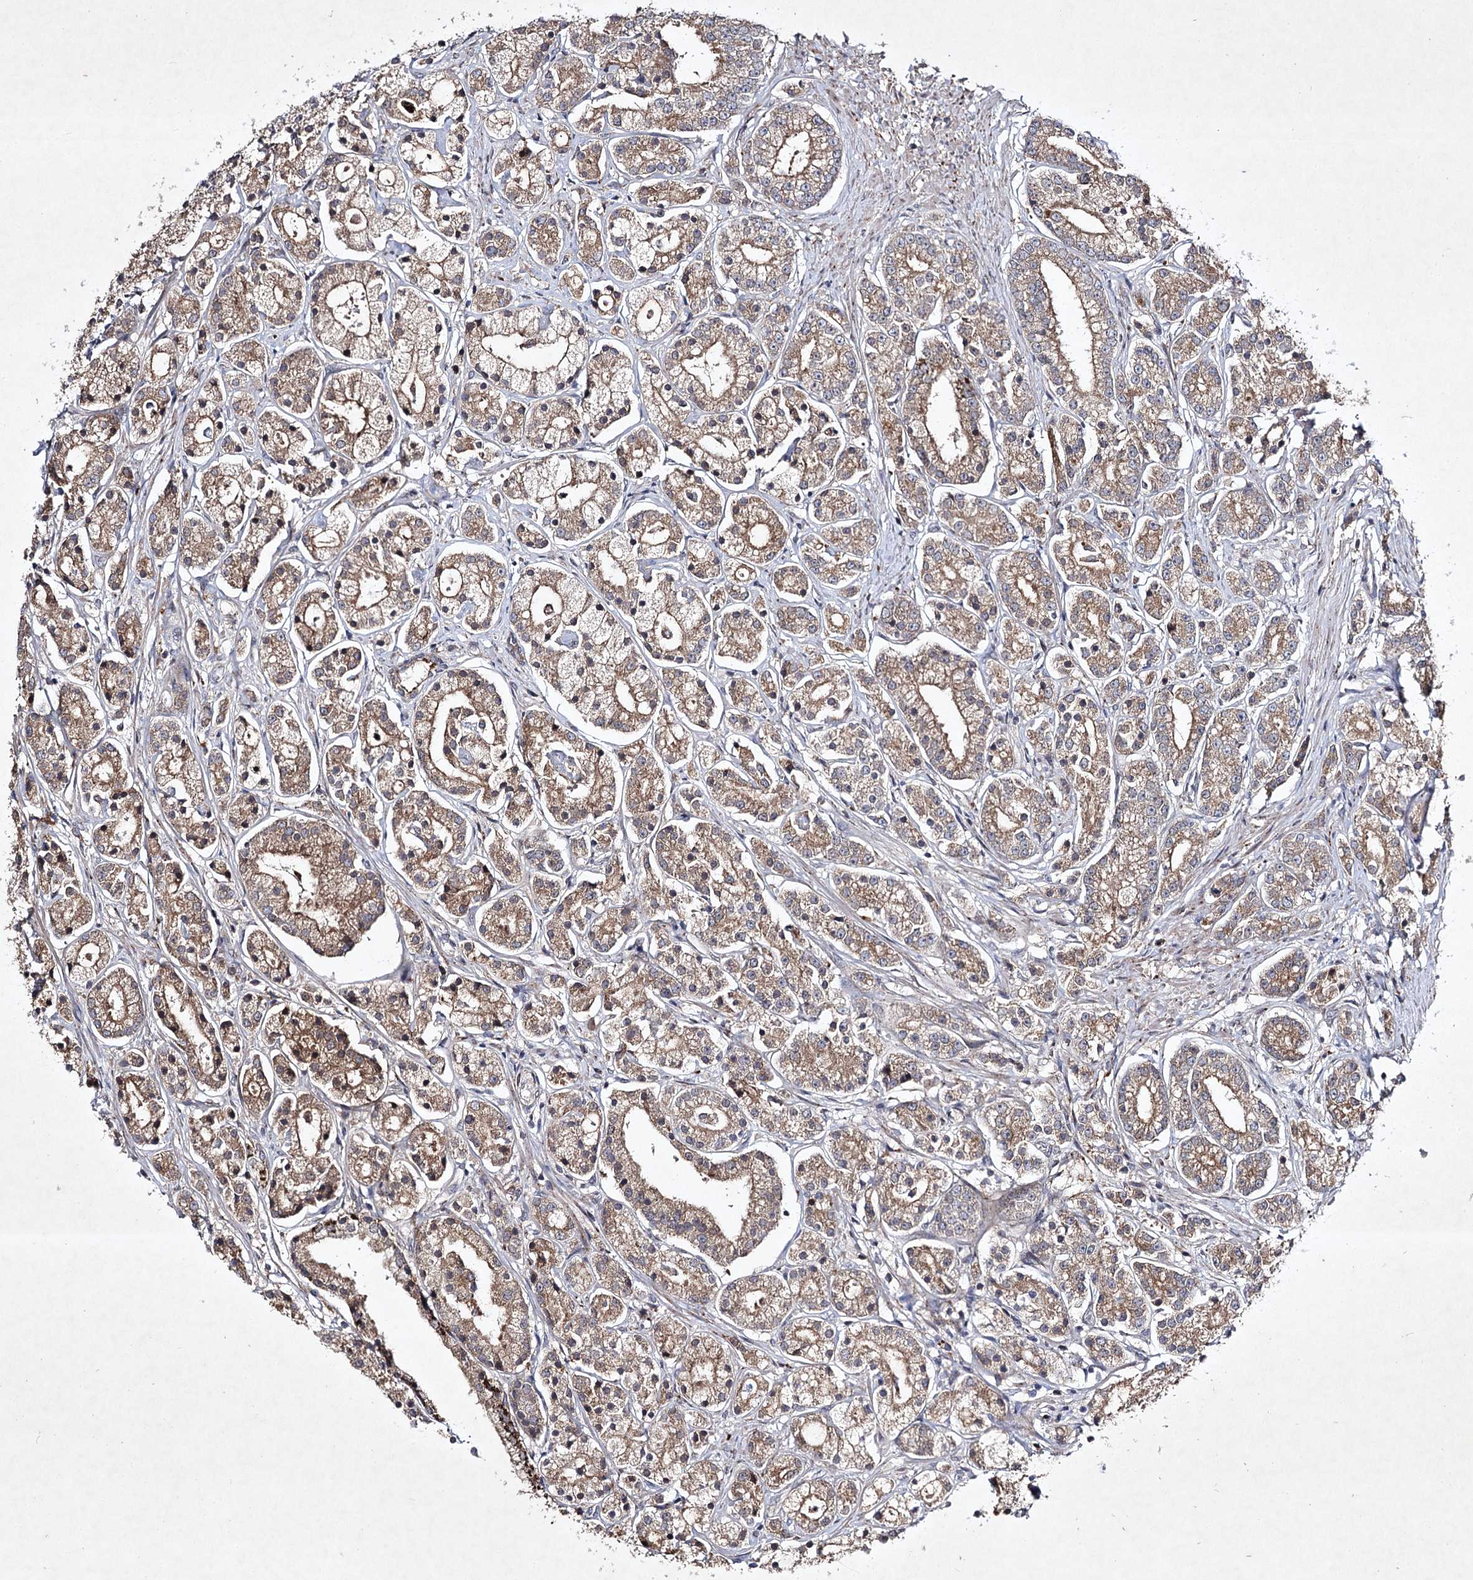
{"staining": {"intensity": "moderate", "quantity": ">75%", "location": "cytoplasmic/membranous"}, "tissue": "prostate cancer", "cell_type": "Tumor cells", "image_type": "cancer", "snomed": [{"axis": "morphology", "description": "Adenocarcinoma, High grade"}, {"axis": "topography", "description": "Prostate"}], "caption": "Tumor cells exhibit medium levels of moderate cytoplasmic/membranous expression in approximately >75% of cells in prostate adenocarcinoma (high-grade).", "gene": "ALG9", "patient": {"sex": "male", "age": 69}}